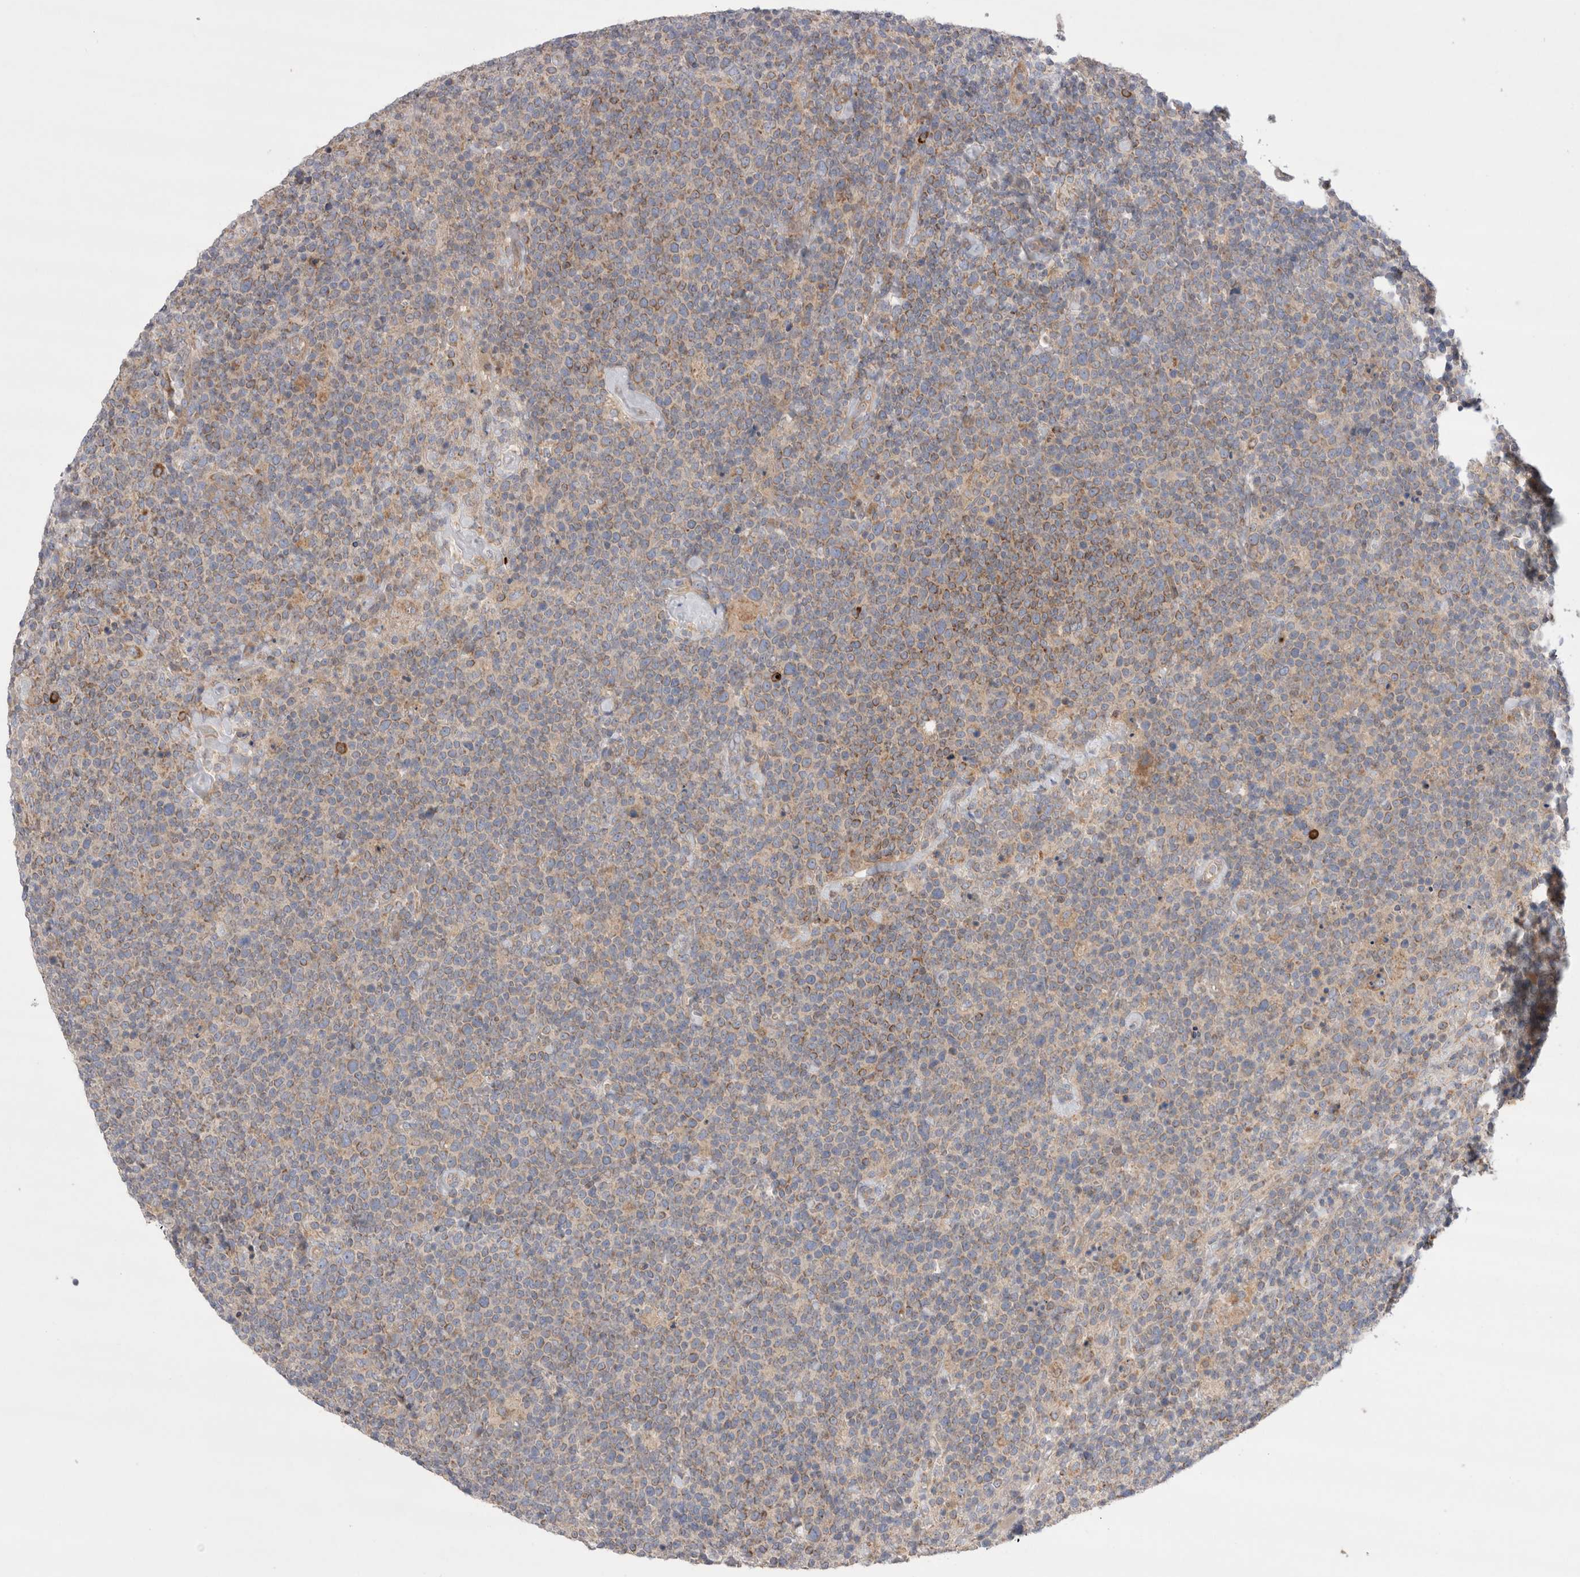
{"staining": {"intensity": "weak", "quantity": "<25%", "location": "cytoplasmic/membranous"}, "tissue": "lymphoma", "cell_type": "Tumor cells", "image_type": "cancer", "snomed": [{"axis": "morphology", "description": "Malignant lymphoma, non-Hodgkin's type, High grade"}, {"axis": "topography", "description": "Lymph node"}], "caption": "An image of high-grade malignant lymphoma, non-Hodgkin's type stained for a protein reveals no brown staining in tumor cells.", "gene": "TBC1D16", "patient": {"sex": "male", "age": 61}}